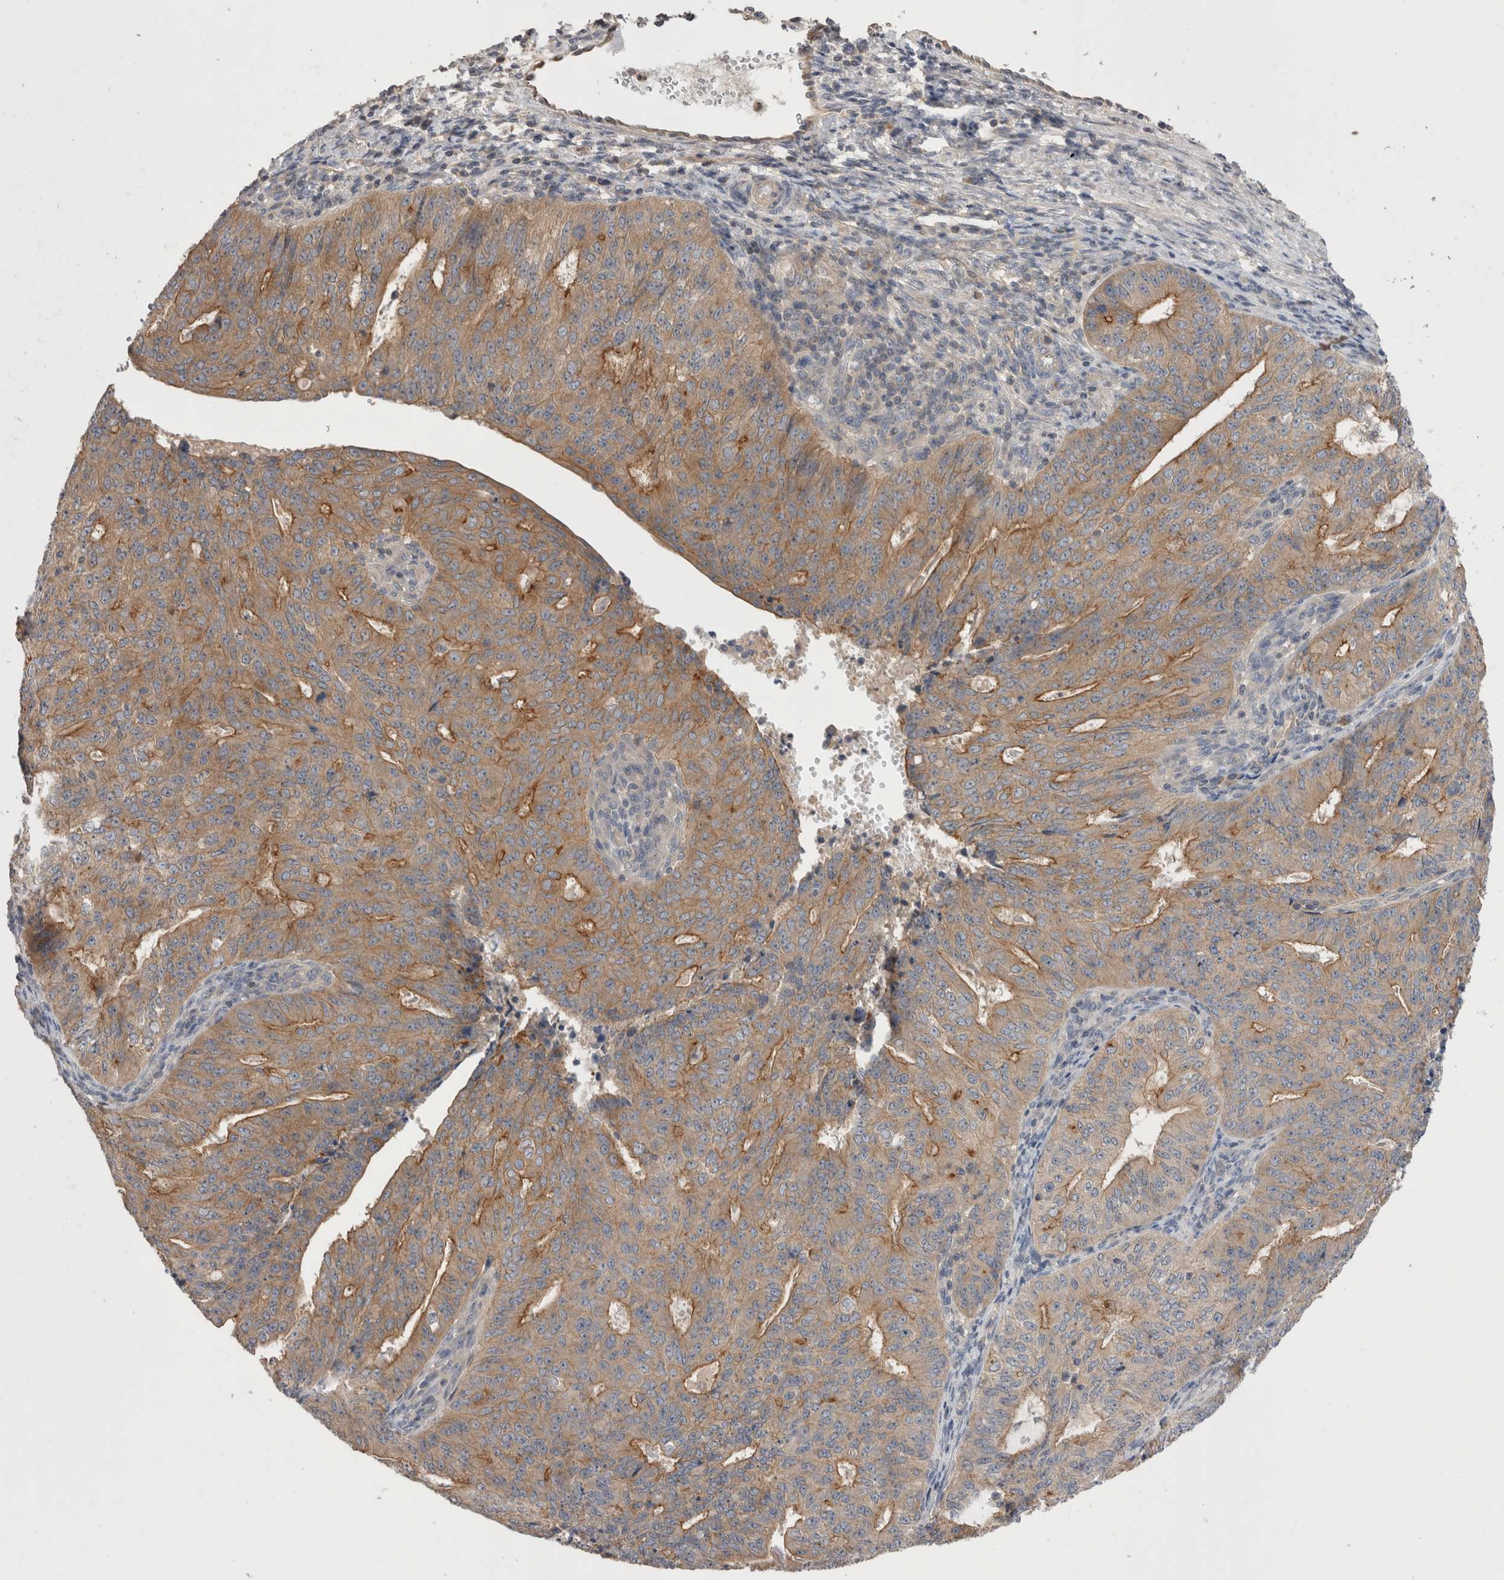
{"staining": {"intensity": "moderate", "quantity": ">75%", "location": "cytoplasmic/membranous"}, "tissue": "endometrial cancer", "cell_type": "Tumor cells", "image_type": "cancer", "snomed": [{"axis": "morphology", "description": "Adenocarcinoma, NOS"}, {"axis": "topography", "description": "Endometrium"}], "caption": "Tumor cells exhibit medium levels of moderate cytoplasmic/membranous expression in about >75% of cells in human endometrial adenocarcinoma. Nuclei are stained in blue.", "gene": "OTOR", "patient": {"sex": "female", "age": 32}}